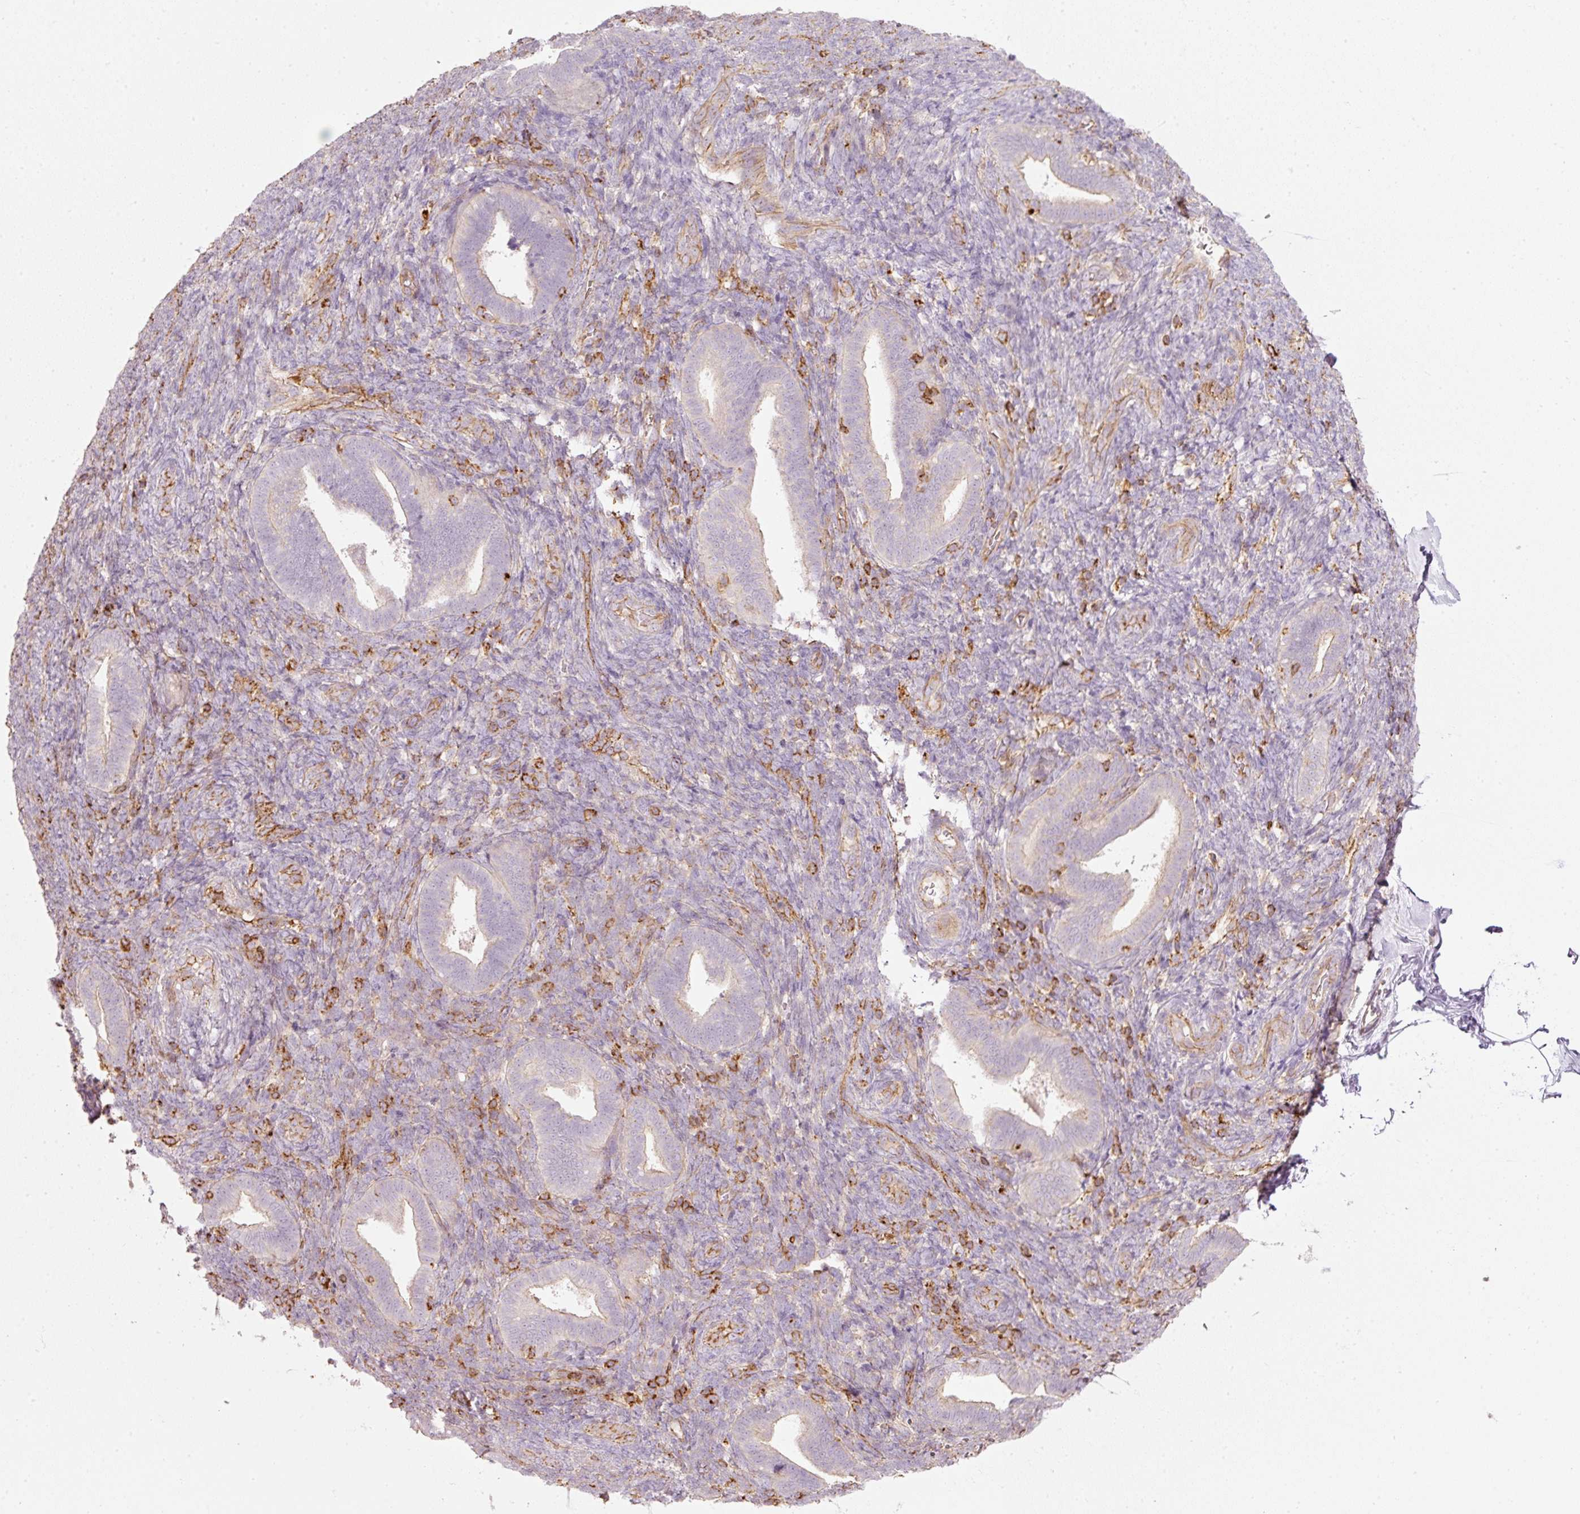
{"staining": {"intensity": "negative", "quantity": "none", "location": "none"}, "tissue": "endometrium", "cell_type": "Cells in endometrial stroma", "image_type": "normal", "snomed": [{"axis": "morphology", "description": "Normal tissue, NOS"}, {"axis": "topography", "description": "Endometrium"}], "caption": "Image shows no significant protein expression in cells in endometrial stroma of normal endometrium. Nuclei are stained in blue.", "gene": "SIPA1", "patient": {"sex": "female", "age": 34}}